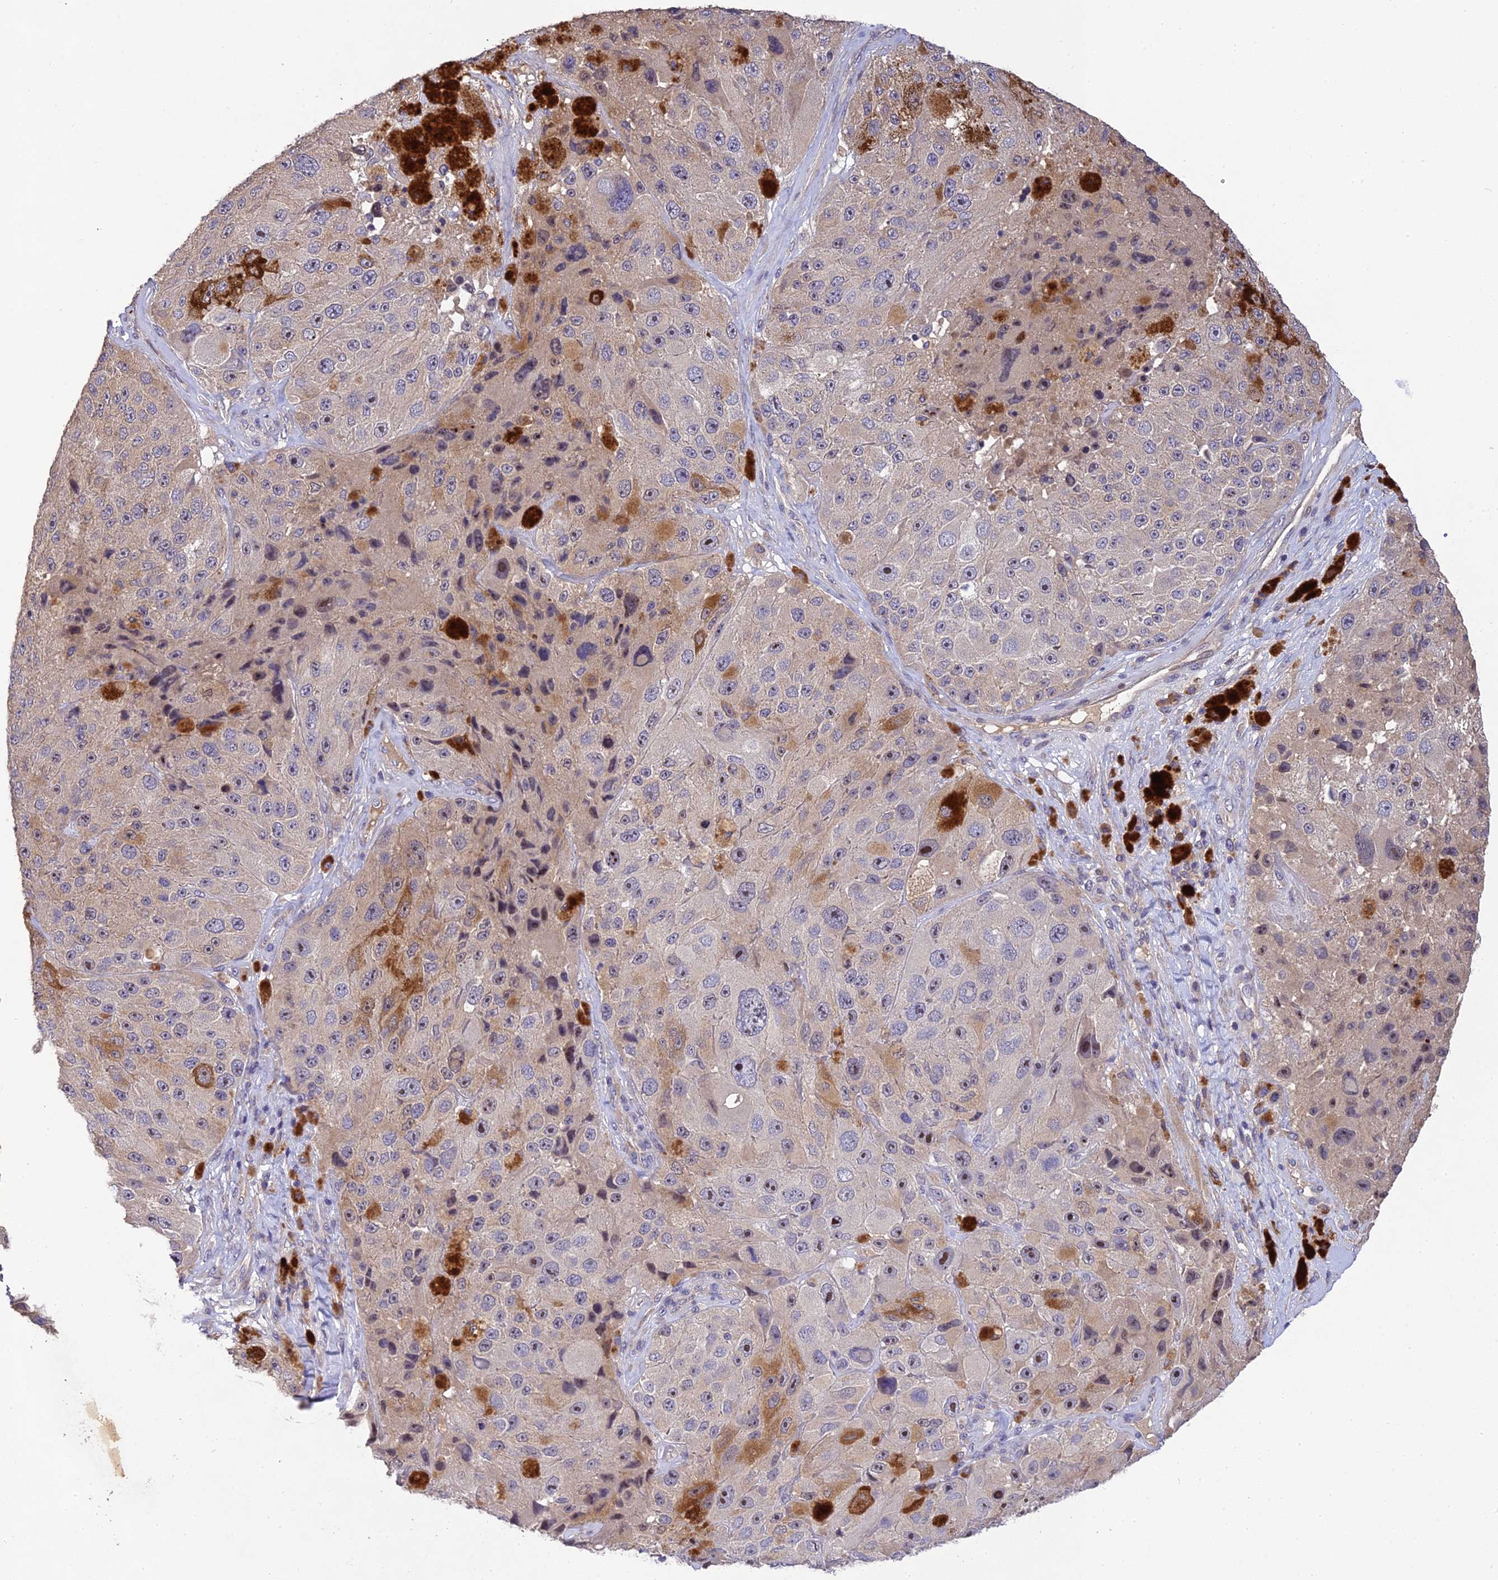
{"staining": {"intensity": "weak", "quantity": "<25%", "location": "cytoplasmic/membranous,nuclear"}, "tissue": "melanoma", "cell_type": "Tumor cells", "image_type": "cancer", "snomed": [{"axis": "morphology", "description": "Malignant melanoma, Metastatic site"}, {"axis": "topography", "description": "Lymph node"}], "caption": "A high-resolution micrograph shows IHC staining of malignant melanoma (metastatic site), which exhibits no significant expression in tumor cells.", "gene": "DENND5B", "patient": {"sex": "male", "age": 62}}